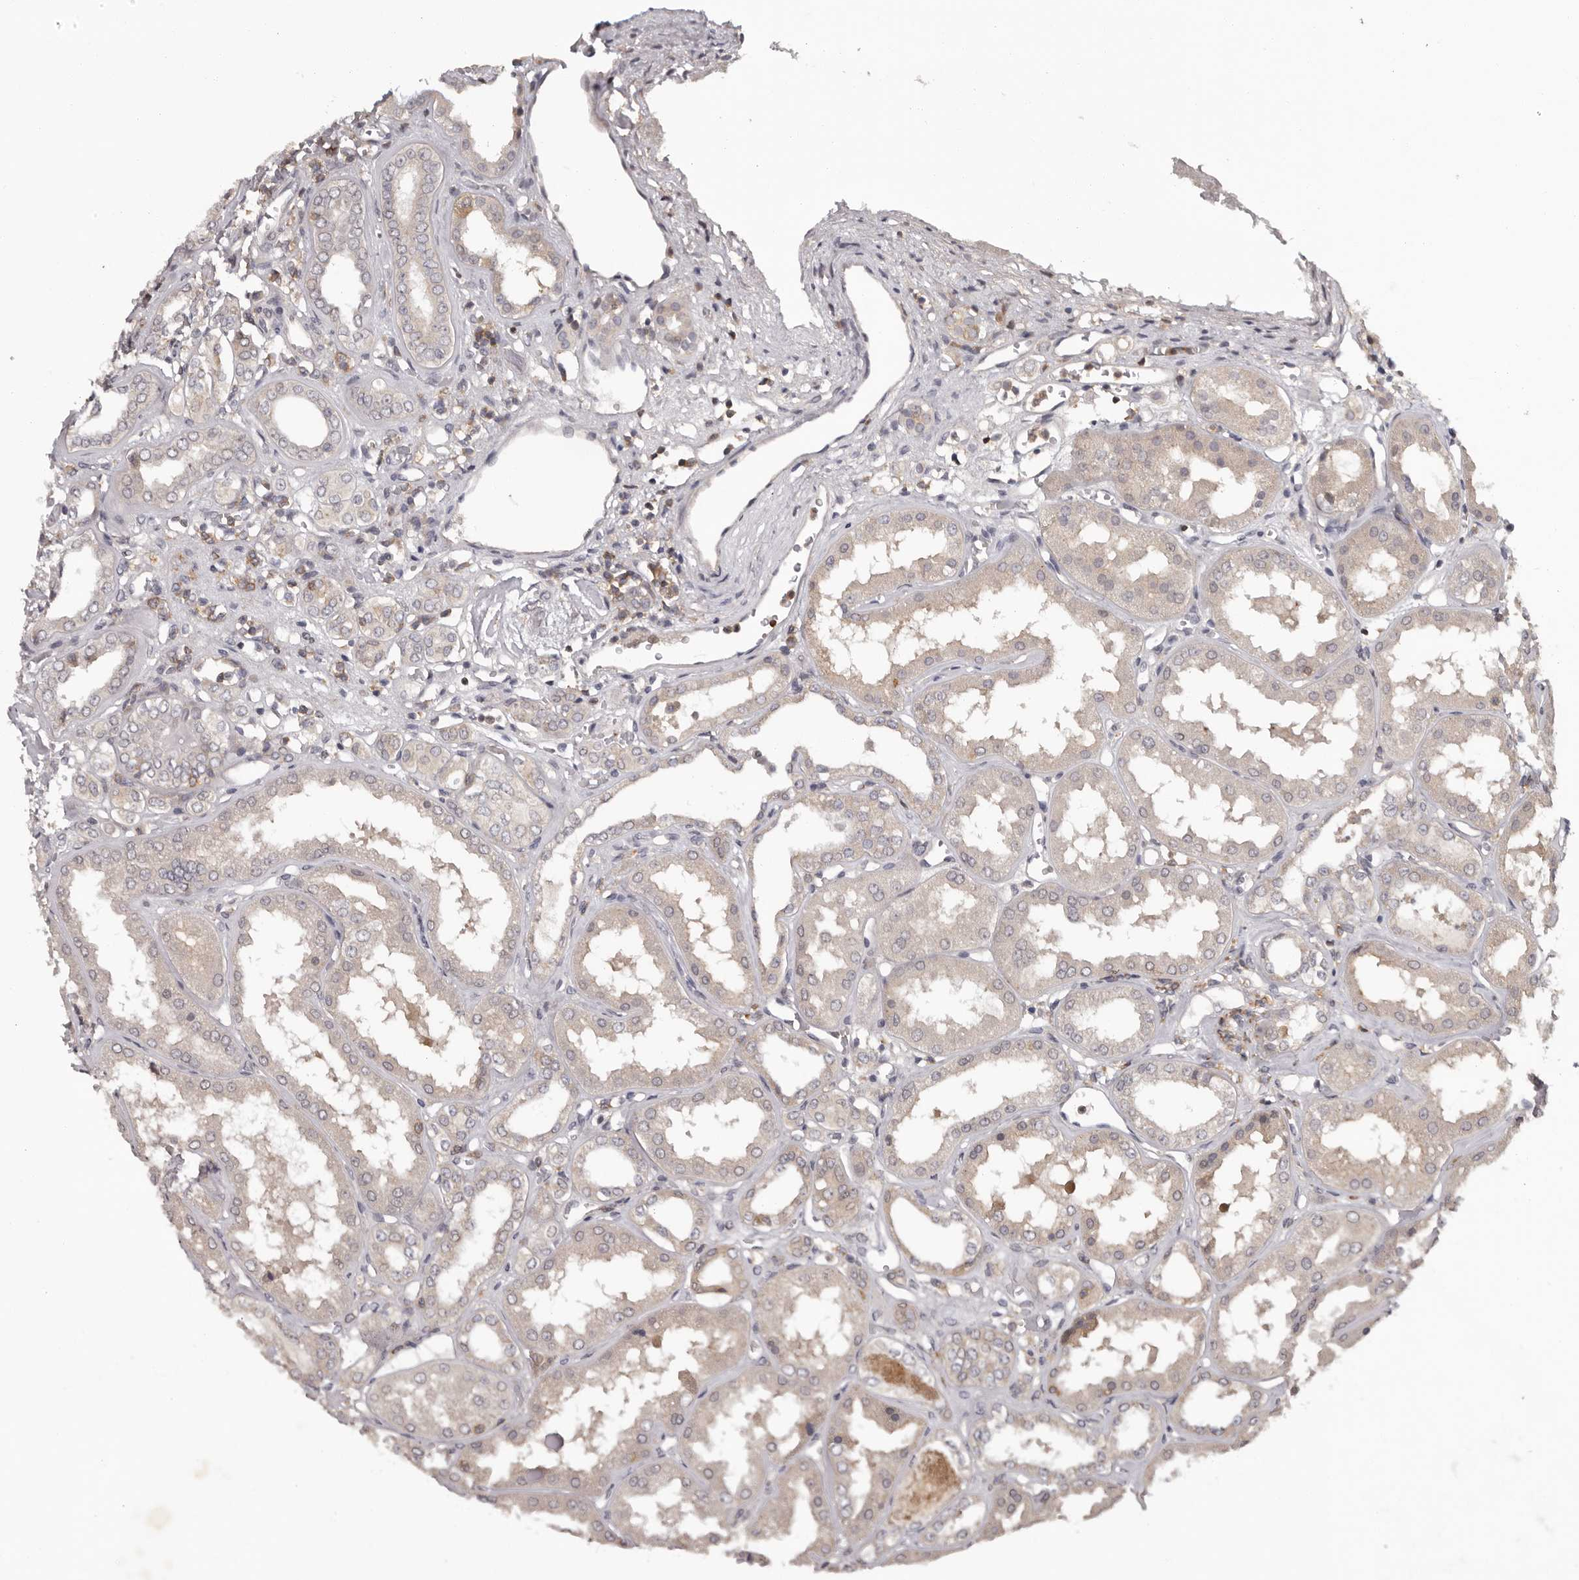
{"staining": {"intensity": "negative", "quantity": "none", "location": "none"}, "tissue": "kidney", "cell_type": "Cells in glomeruli", "image_type": "normal", "snomed": [{"axis": "morphology", "description": "Normal tissue, NOS"}, {"axis": "topography", "description": "Kidney"}], "caption": "Cells in glomeruli are negative for brown protein staining in unremarkable kidney. (DAB immunohistochemistry, high magnification).", "gene": "ANKRD44", "patient": {"sex": "female", "age": 56}}